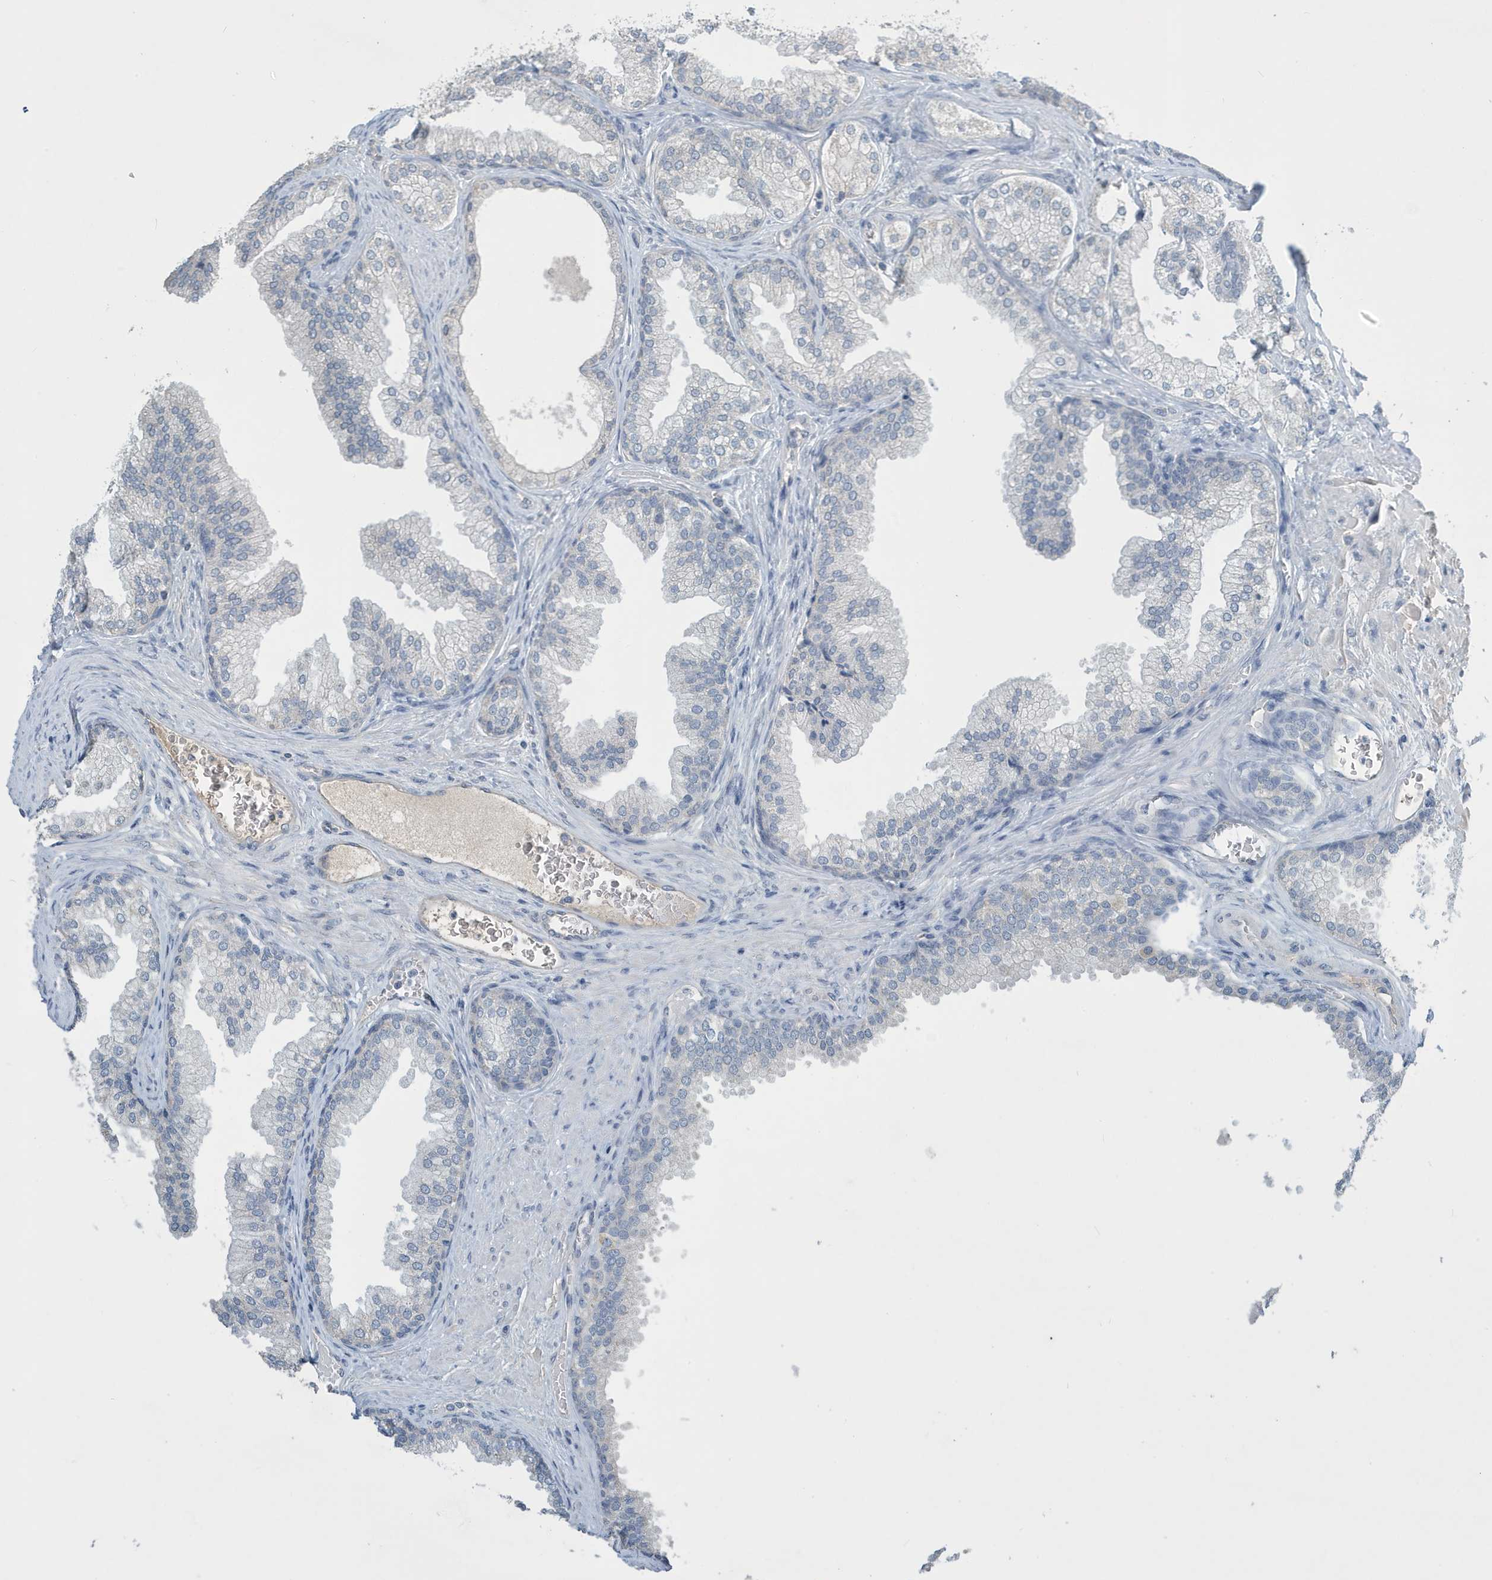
{"staining": {"intensity": "negative", "quantity": "none", "location": "none"}, "tissue": "prostate", "cell_type": "Glandular cells", "image_type": "normal", "snomed": [{"axis": "morphology", "description": "Normal tissue, NOS"}, {"axis": "topography", "description": "Prostate"}], "caption": "High power microscopy photomicrograph of an IHC image of benign prostate, revealing no significant positivity in glandular cells.", "gene": "UGT2B4", "patient": {"sex": "male", "age": 76}}